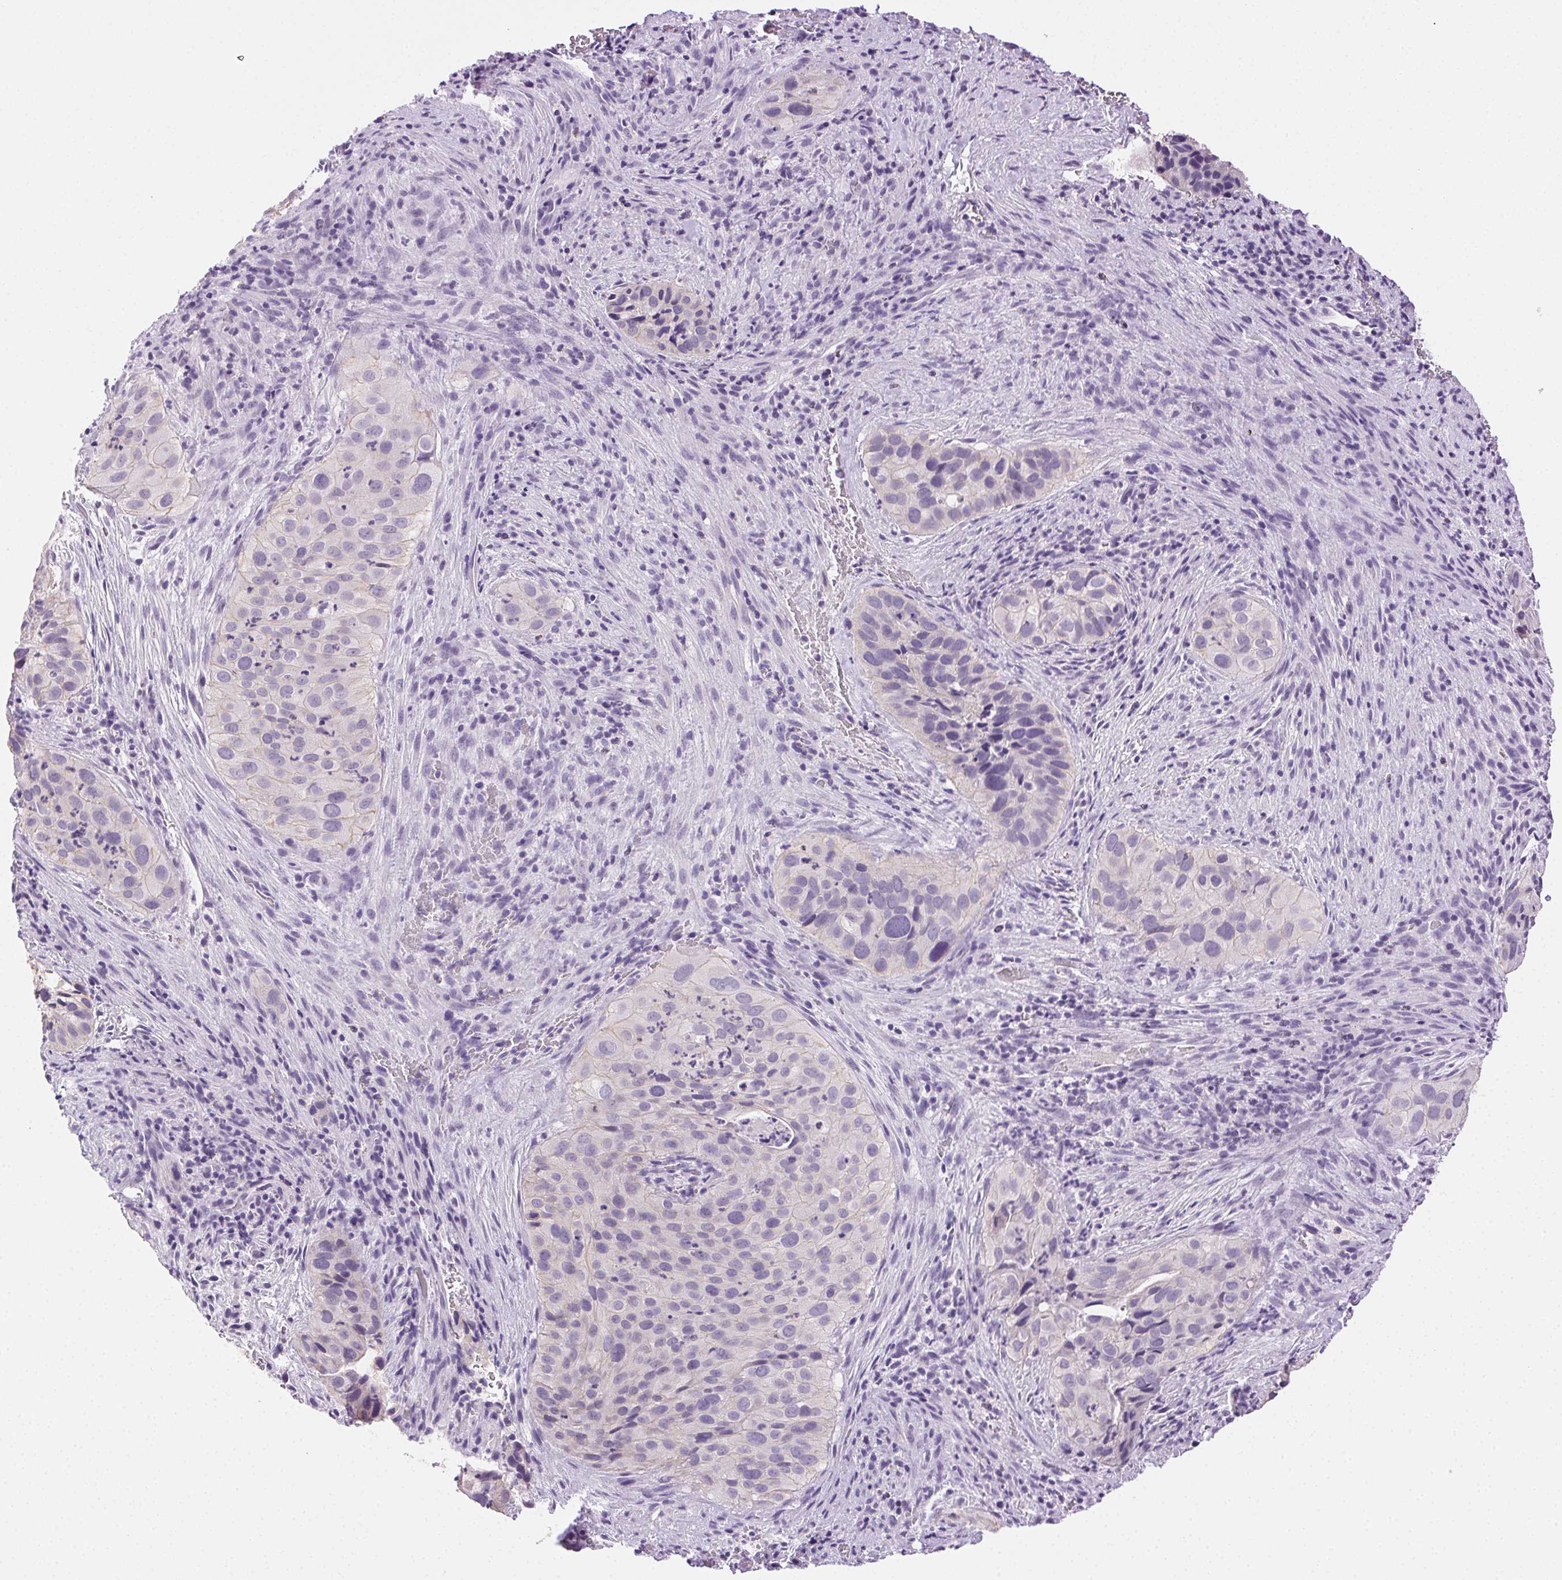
{"staining": {"intensity": "negative", "quantity": "none", "location": "none"}, "tissue": "cervical cancer", "cell_type": "Tumor cells", "image_type": "cancer", "snomed": [{"axis": "morphology", "description": "Squamous cell carcinoma, NOS"}, {"axis": "topography", "description": "Cervix"}], "caption": "IHC micrograph of cervical cancer (squamous cell carcinoma) stained for a protein (brown), which reveals no staining in tumor cells.", "gene": "CLDN10", "patient": {"sex": "female", "age": 38}}